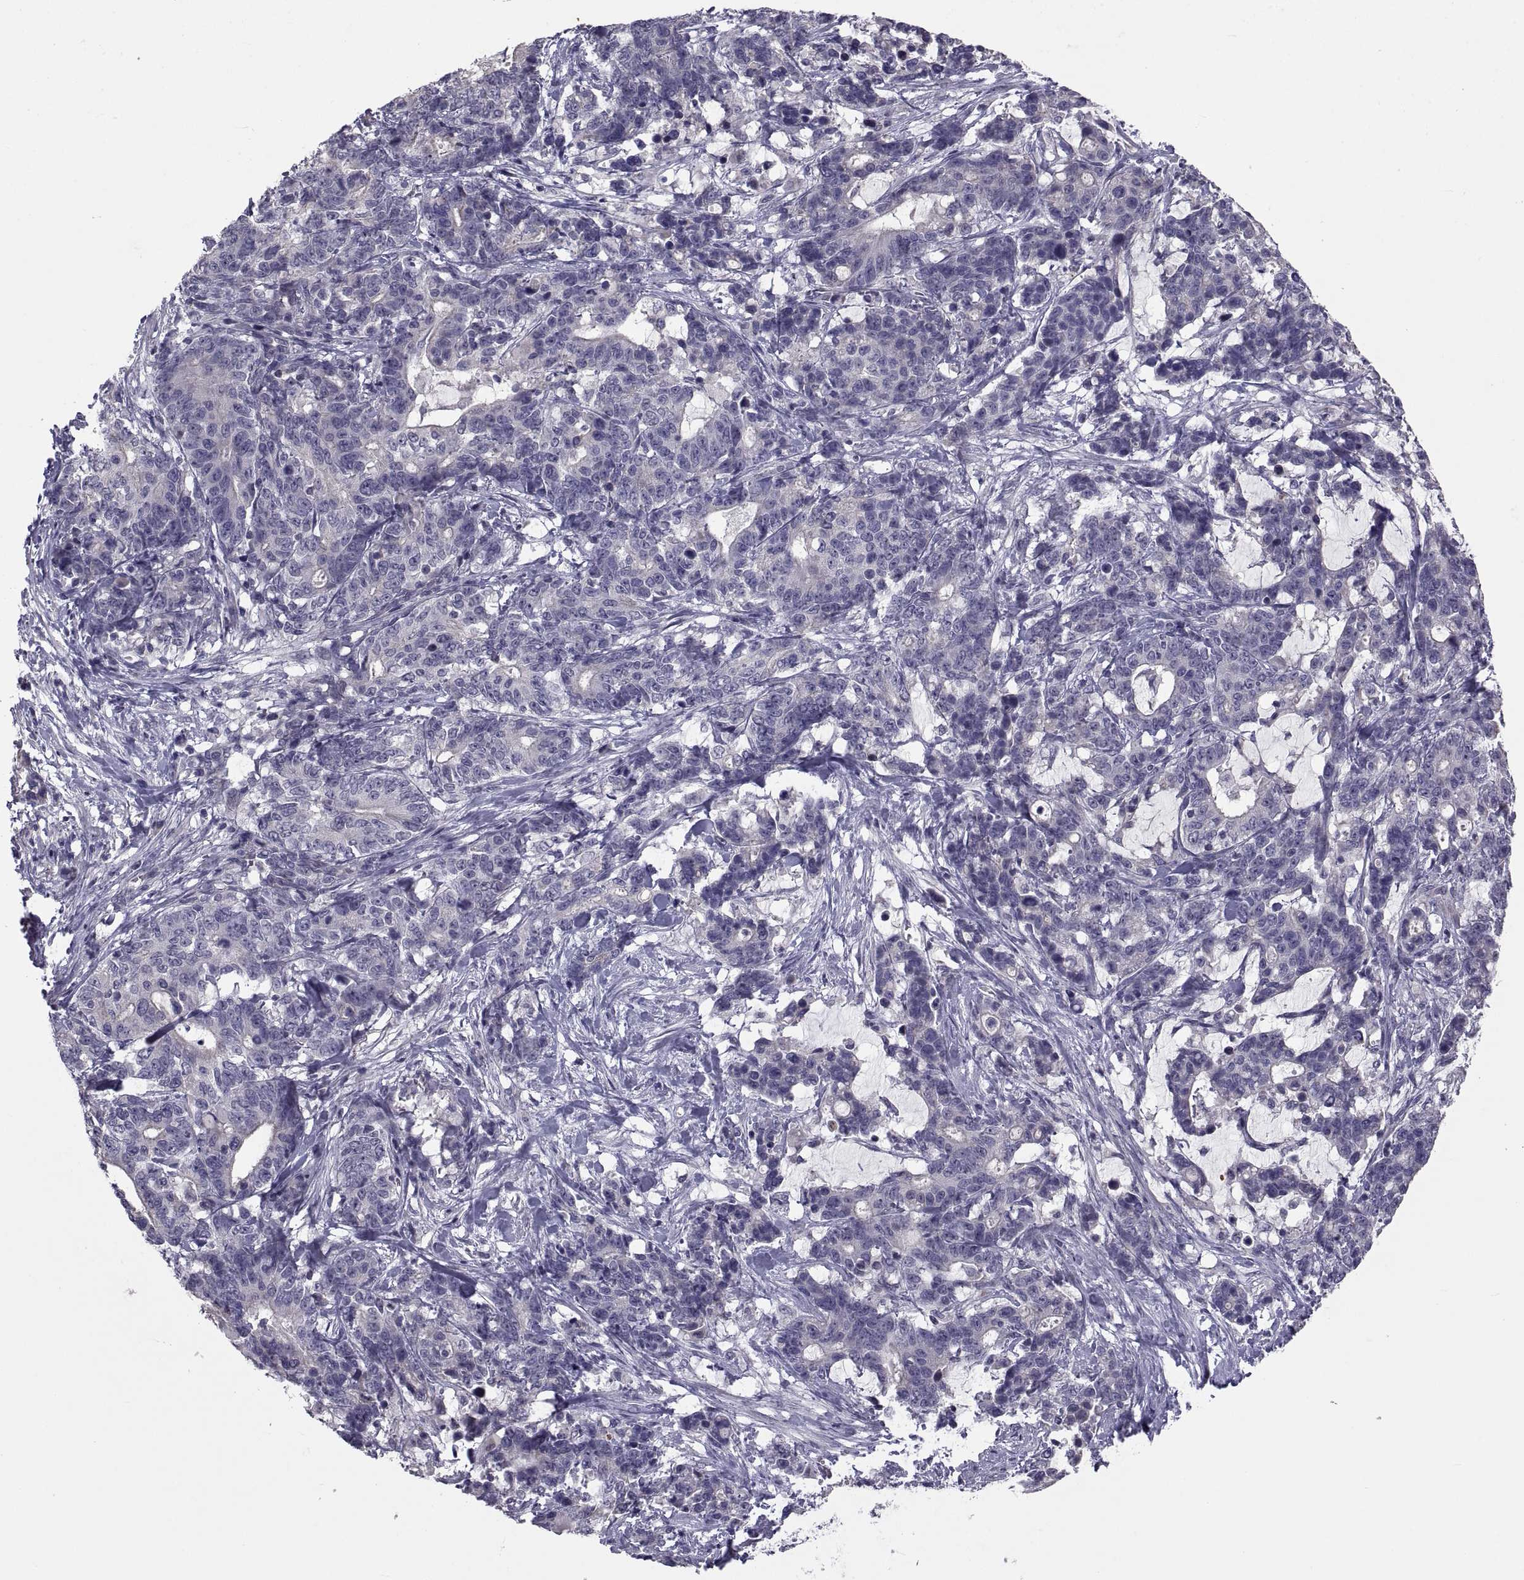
{"staining": {"intensity": "negative", "quantity": "none", "location": "none"}, "tissue": "stomach cancer", "cell_type": "Tumor cells", "image_type": "cancer", "snomed": [{"axis": "morphology", "description": "Normal tissue, NOS"}, {"axis": "morphology", "description": "Adenocarcinoma, NOS"}, {"axis": "topography", "description": "Stomach"}], "caption": "Immunohistochemistry (IHC) of human stomach adenocarcinoma shows no staining in tumor cells. The staining is performed using DAB brown chromogen with nuclei counter-stained in using hematoxylin.", "gene": "NPTX2", "patient": {"sex": "female", "age": 64}}